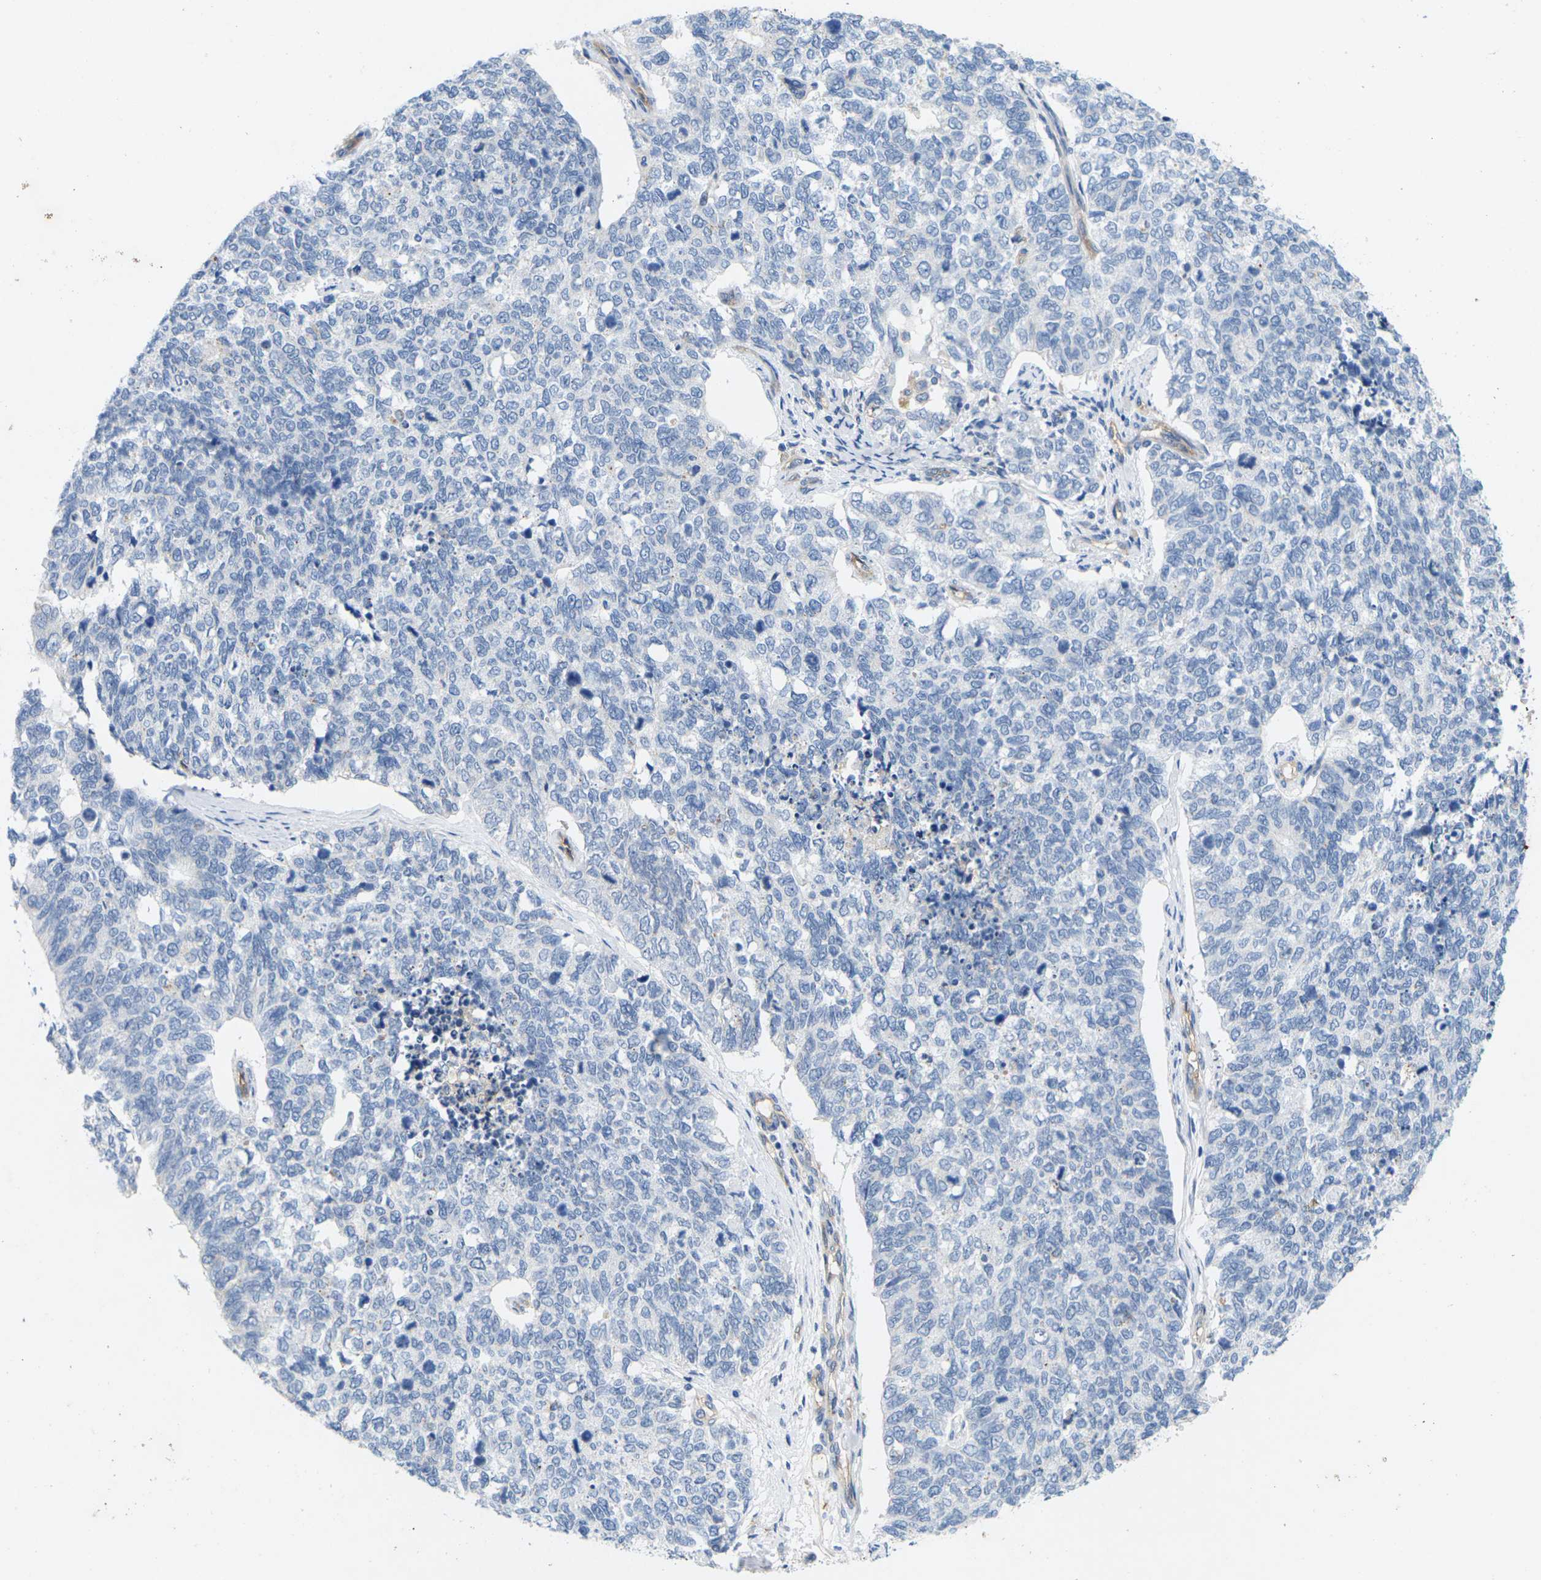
{"staining": {"intensity": "negative", "quantity": "none", "location": "none"}, "tissue": "cervical cancer", "cell_type": "Tumor cells", "image_type": "cancer", "snomed": [{"axis": "morphology", "description": "Squamous cell carcinoma, NOS"}, {"axis": "topography", "description": "Cervix"}], "caption": "This is an immunohistochemistry (IHC) micrograph of cervical squamous cell carcinoma. There is no expression in tumor cells.", "gene": "ITGA5", "patient": {"sex": "female", "age": 63}}